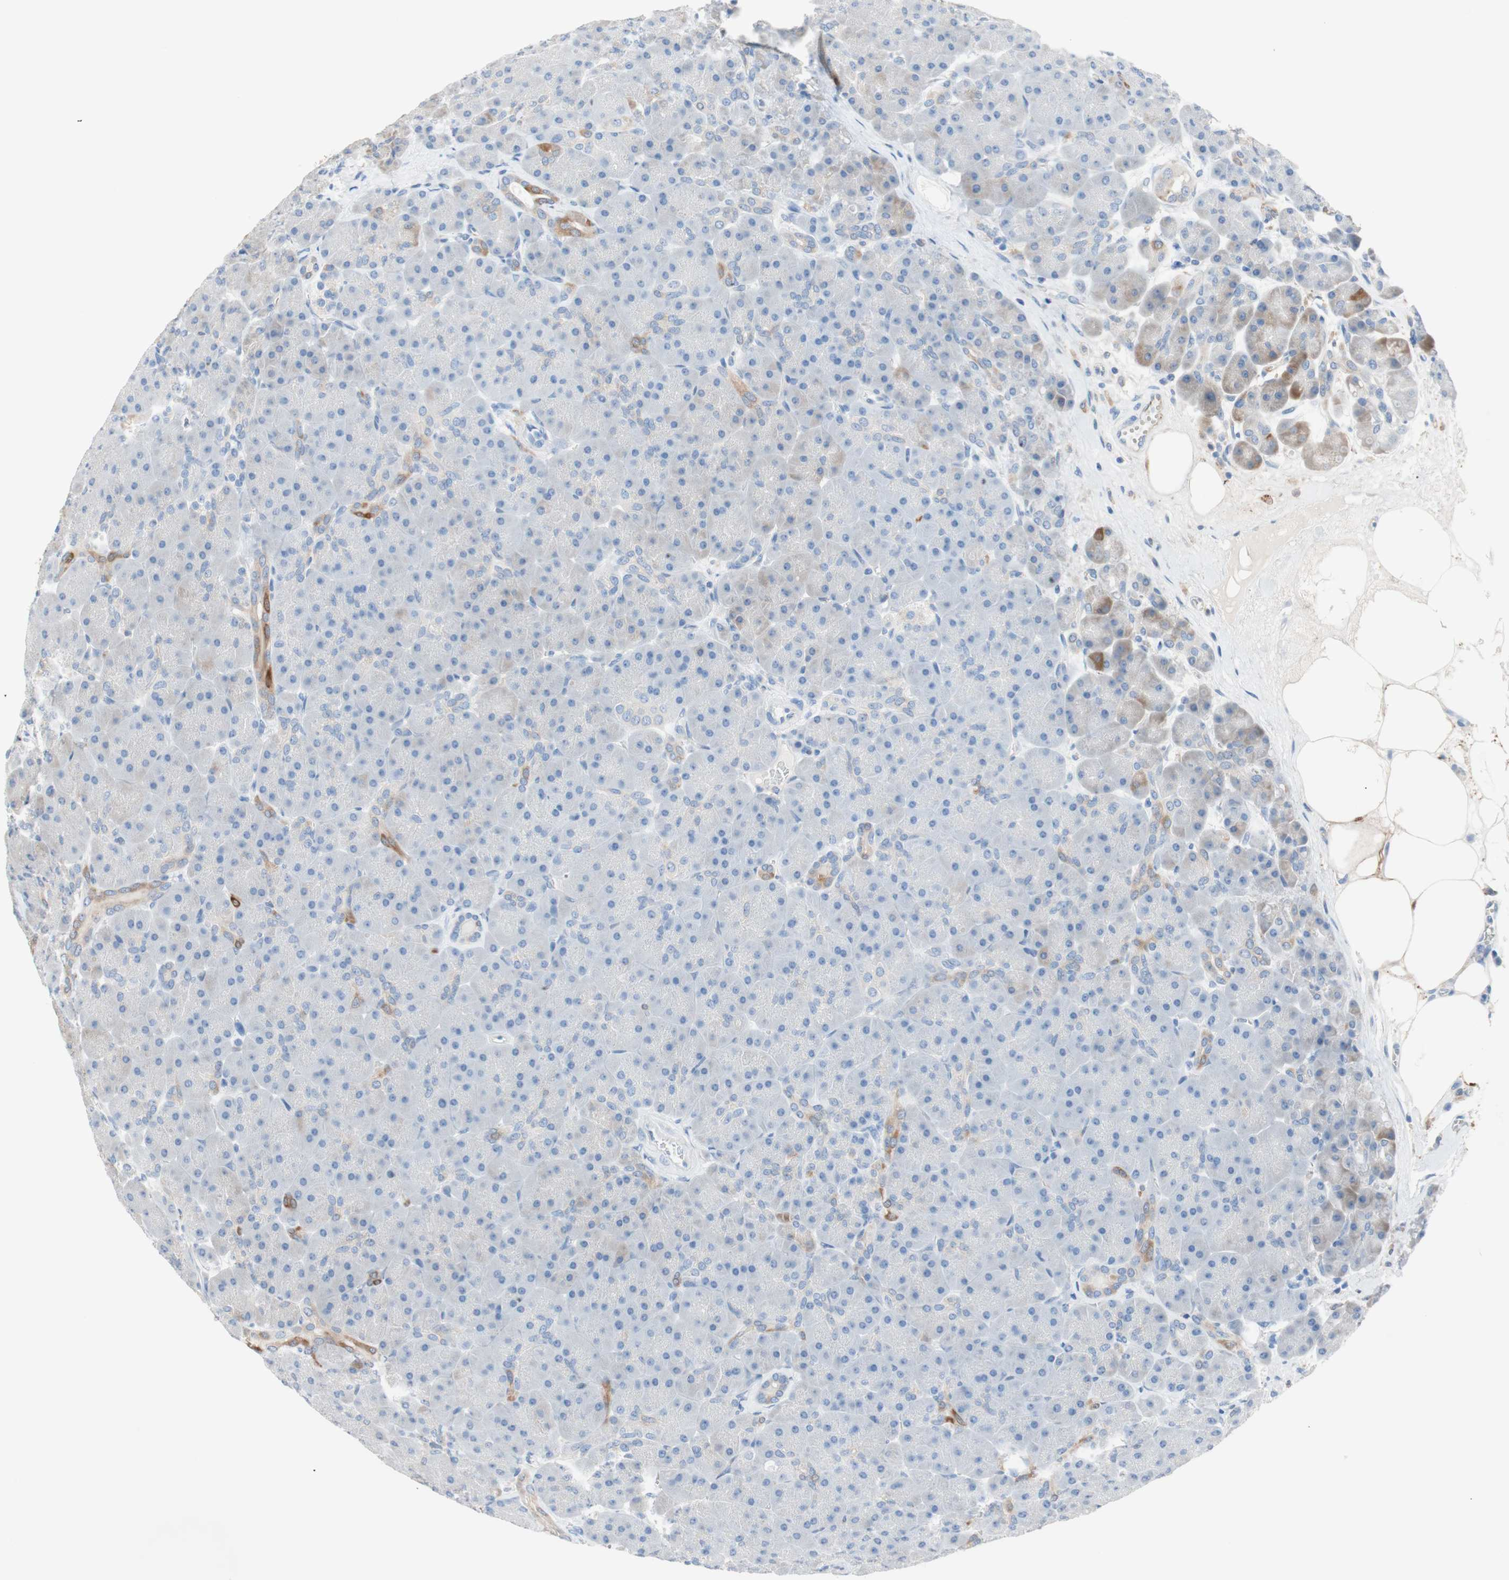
{"staining": {"intensity": "negative", "quantity": "none", "location": "none"}, "tissue": "pancreas", "cell_type": "Exocrine glandular cells", "image_type": "normal", "snomed": [{"axis": "morphology", "description": "Normal tissue, NOS"}, {"axis": "topography", "description": "Pancreas"}], "caption": "IHC of benign human pancreas demonstrates no staining in exocrine glandular cells. The staining is performed using DAB brown chromogen with nuclei counter-stained in using hematoxylin.", "gene": "GLUL", "patient": {"sex": "male", "age": 66}}